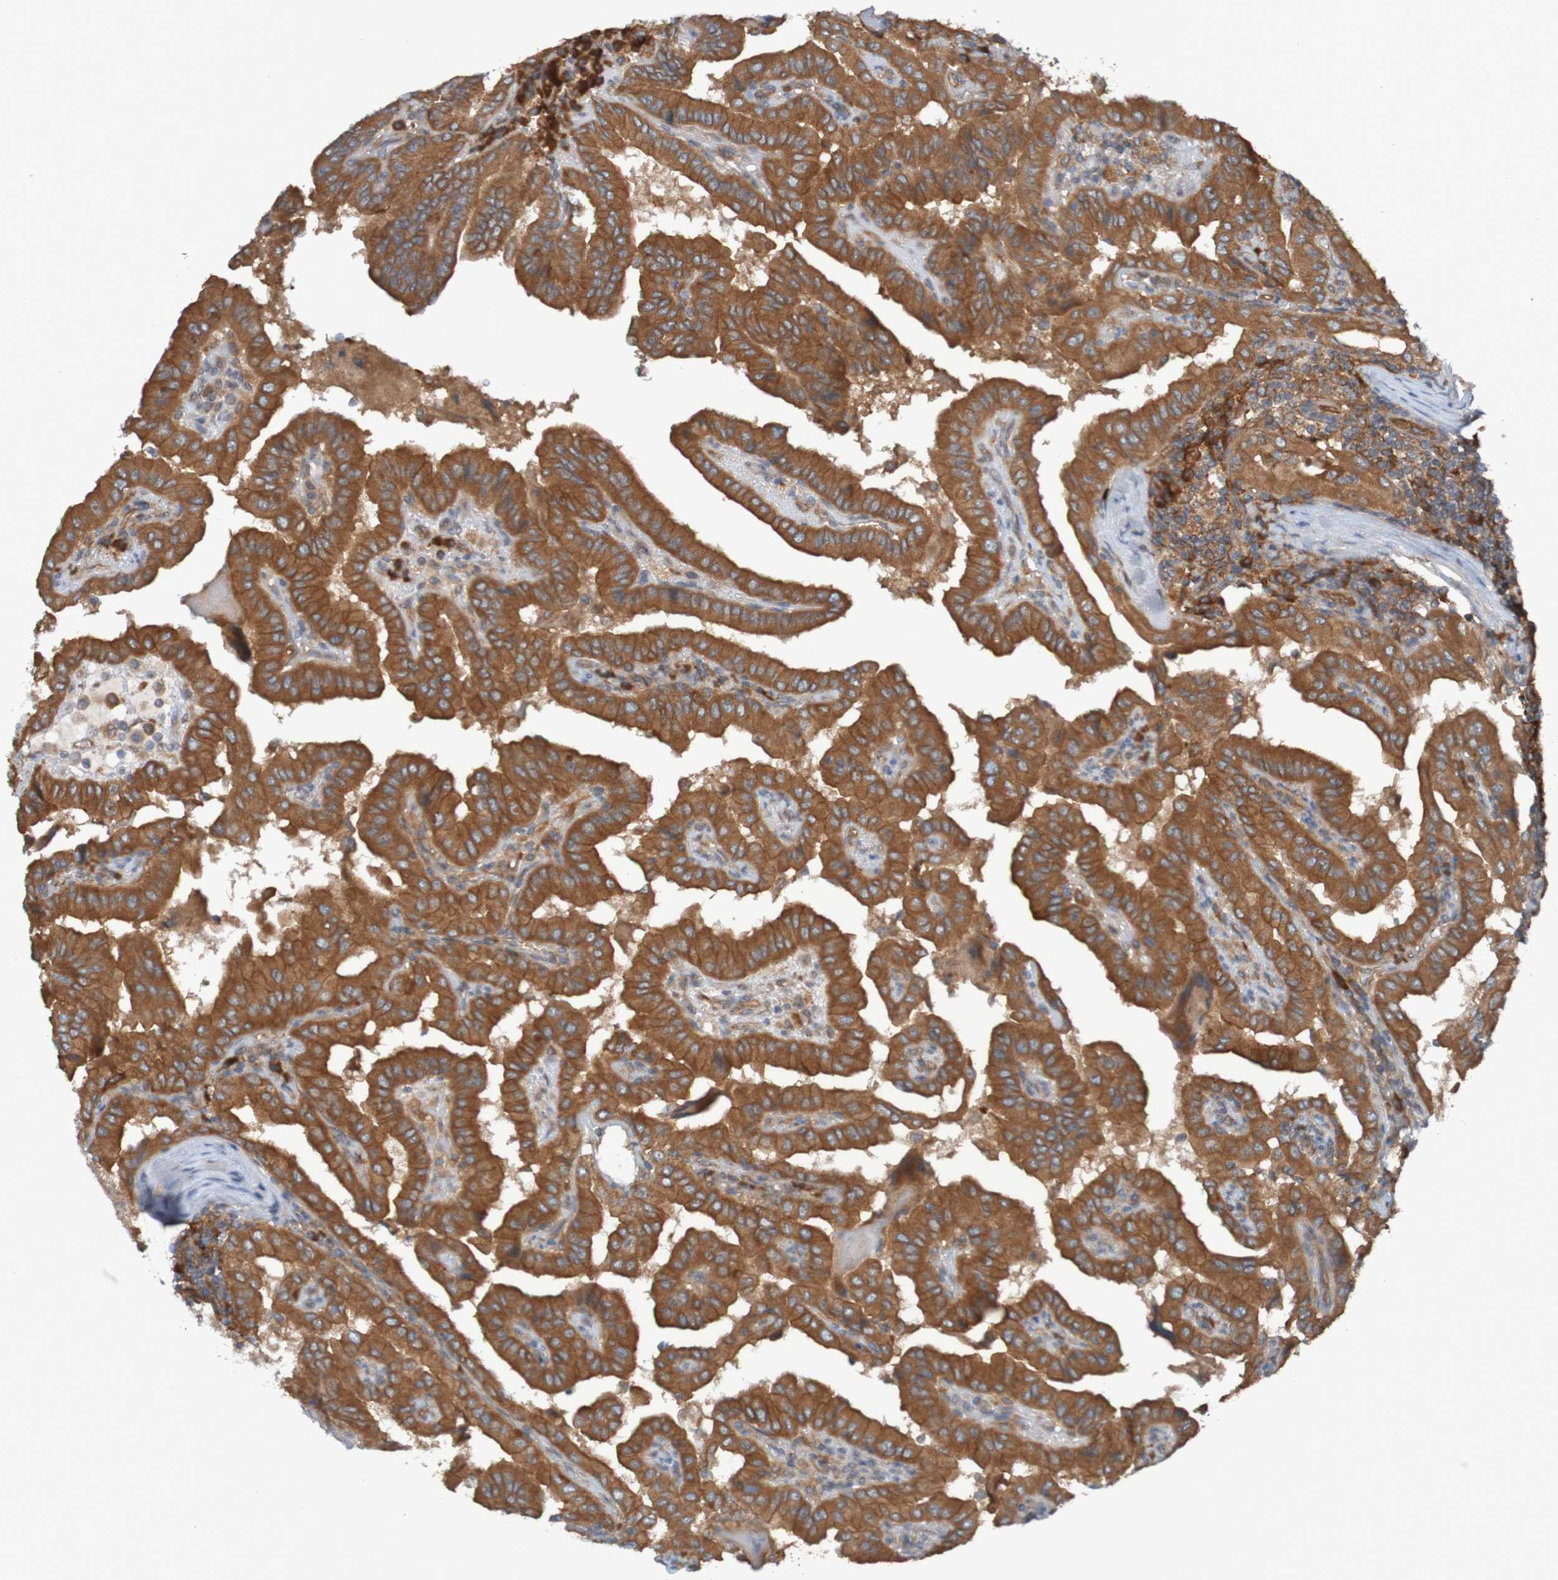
{"staining": {"intensity": "strong", "quantity": ">75%", "location": "cytoplasmic/membranous"}, "tissue": "thyroid cancer", "cell_type": "Tumor cells", "image_type": "cancer", "snomed": [{"axis": "morphology", "description": "Papillary adenocarcinoma, NOS"}, {"axis": "topography", "description": "Thyroid gland"}], "caption": "Tumor cells demonstrate strong cytoplasmic/membranous staining in approximately >75% of cells in thyroid cancer (papillary adenocarcinoma).", "gene": "DNAJC4", "patient": {"sex": "male", "age": 33}}